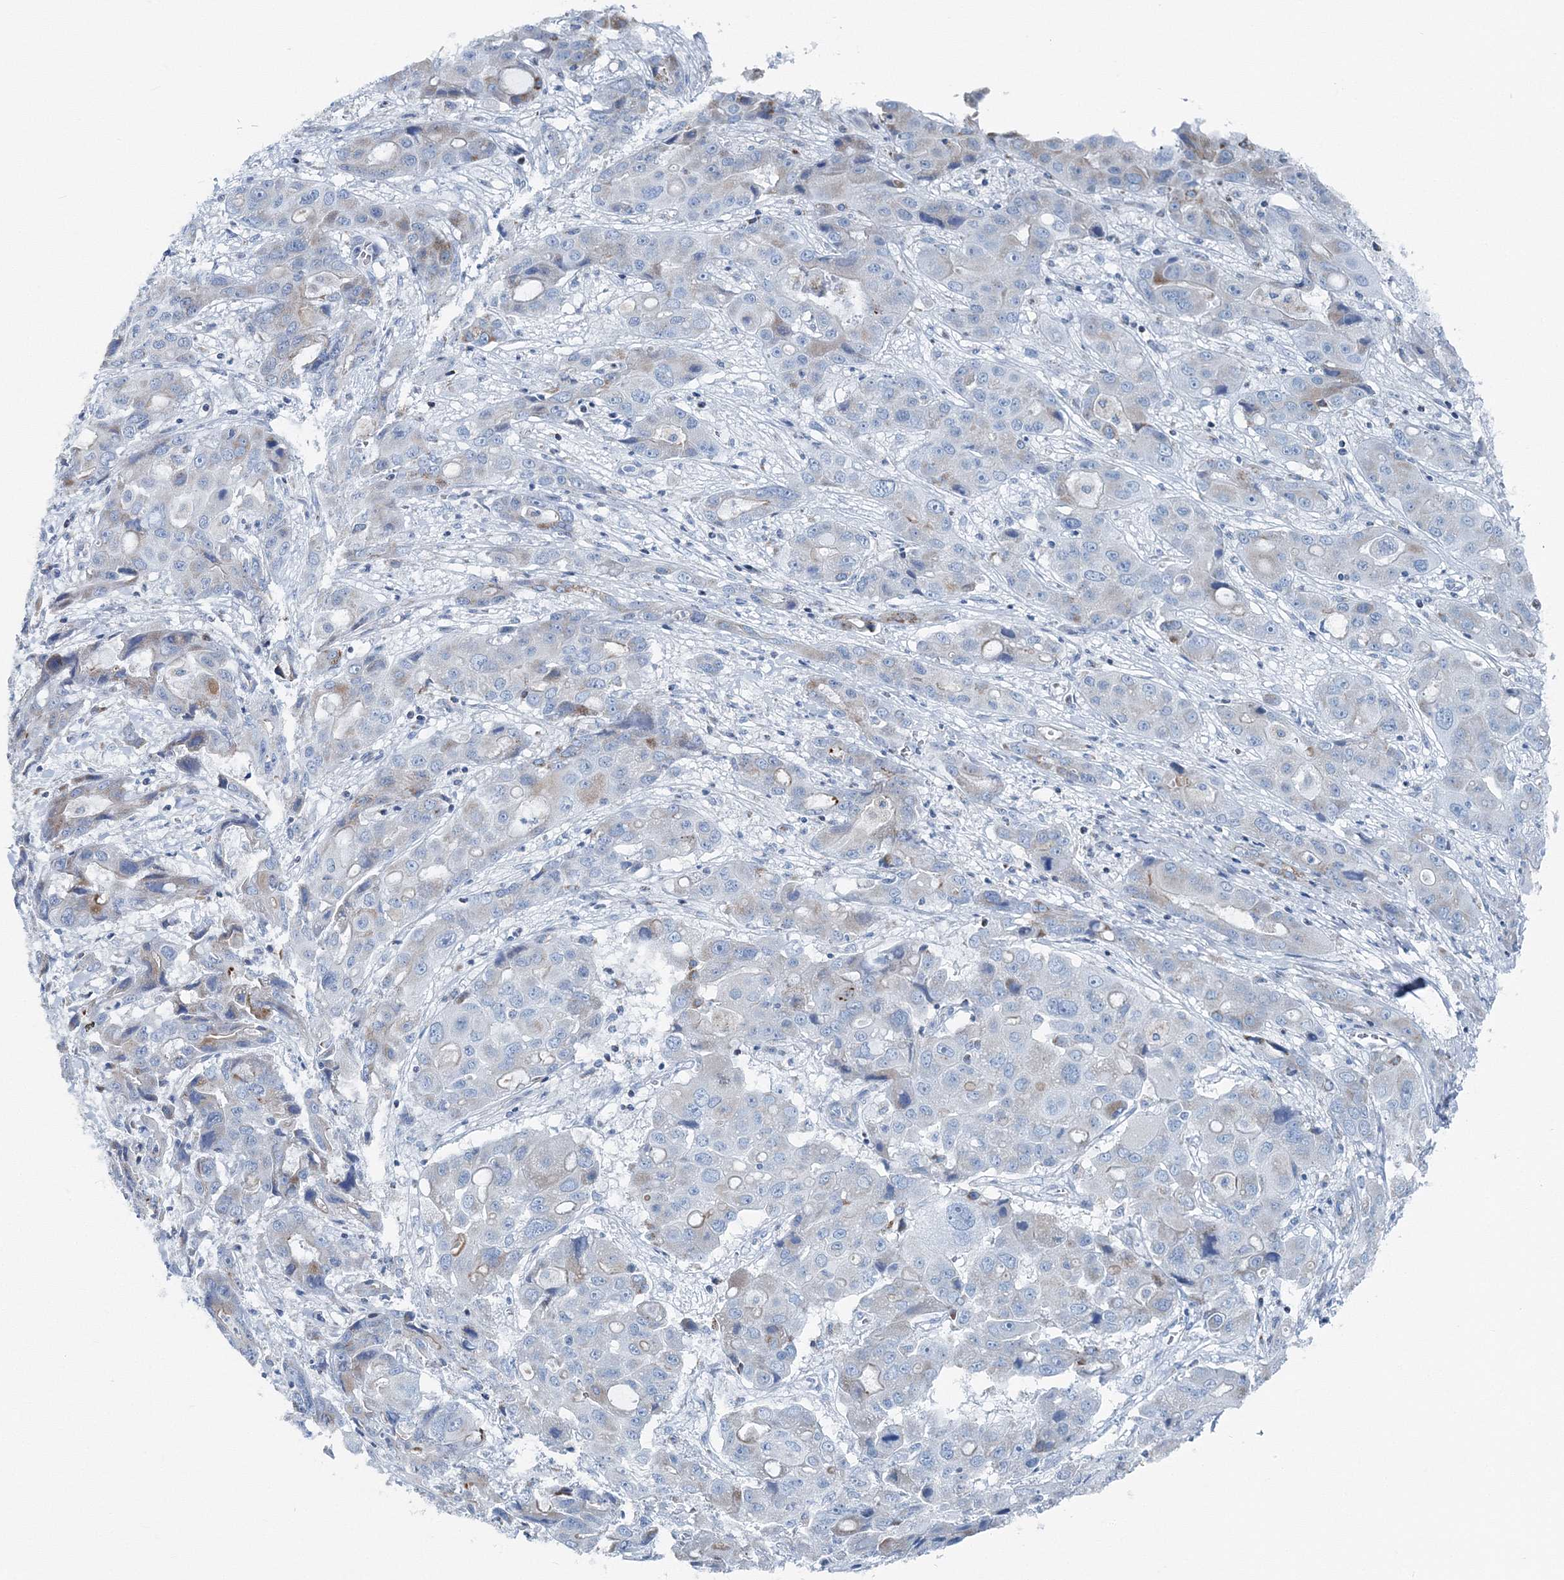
{"staining": {"intensity": "negative", "quantity": "none", "location": "none"}, "tissue": "liver cancer", "cell_type": "Tumor cells", "image_type": "cancer", "snomed": [{"axis": "morphology", "description": "Cholangiocarcinoma"}, {"axis": "topography", "description": "Liver"}], "caption": "Tumor cells are negative for protein expression in human liver cancer.", "gene": "GABARAPL2", "patient": {"sex": "male", "age": 67}}